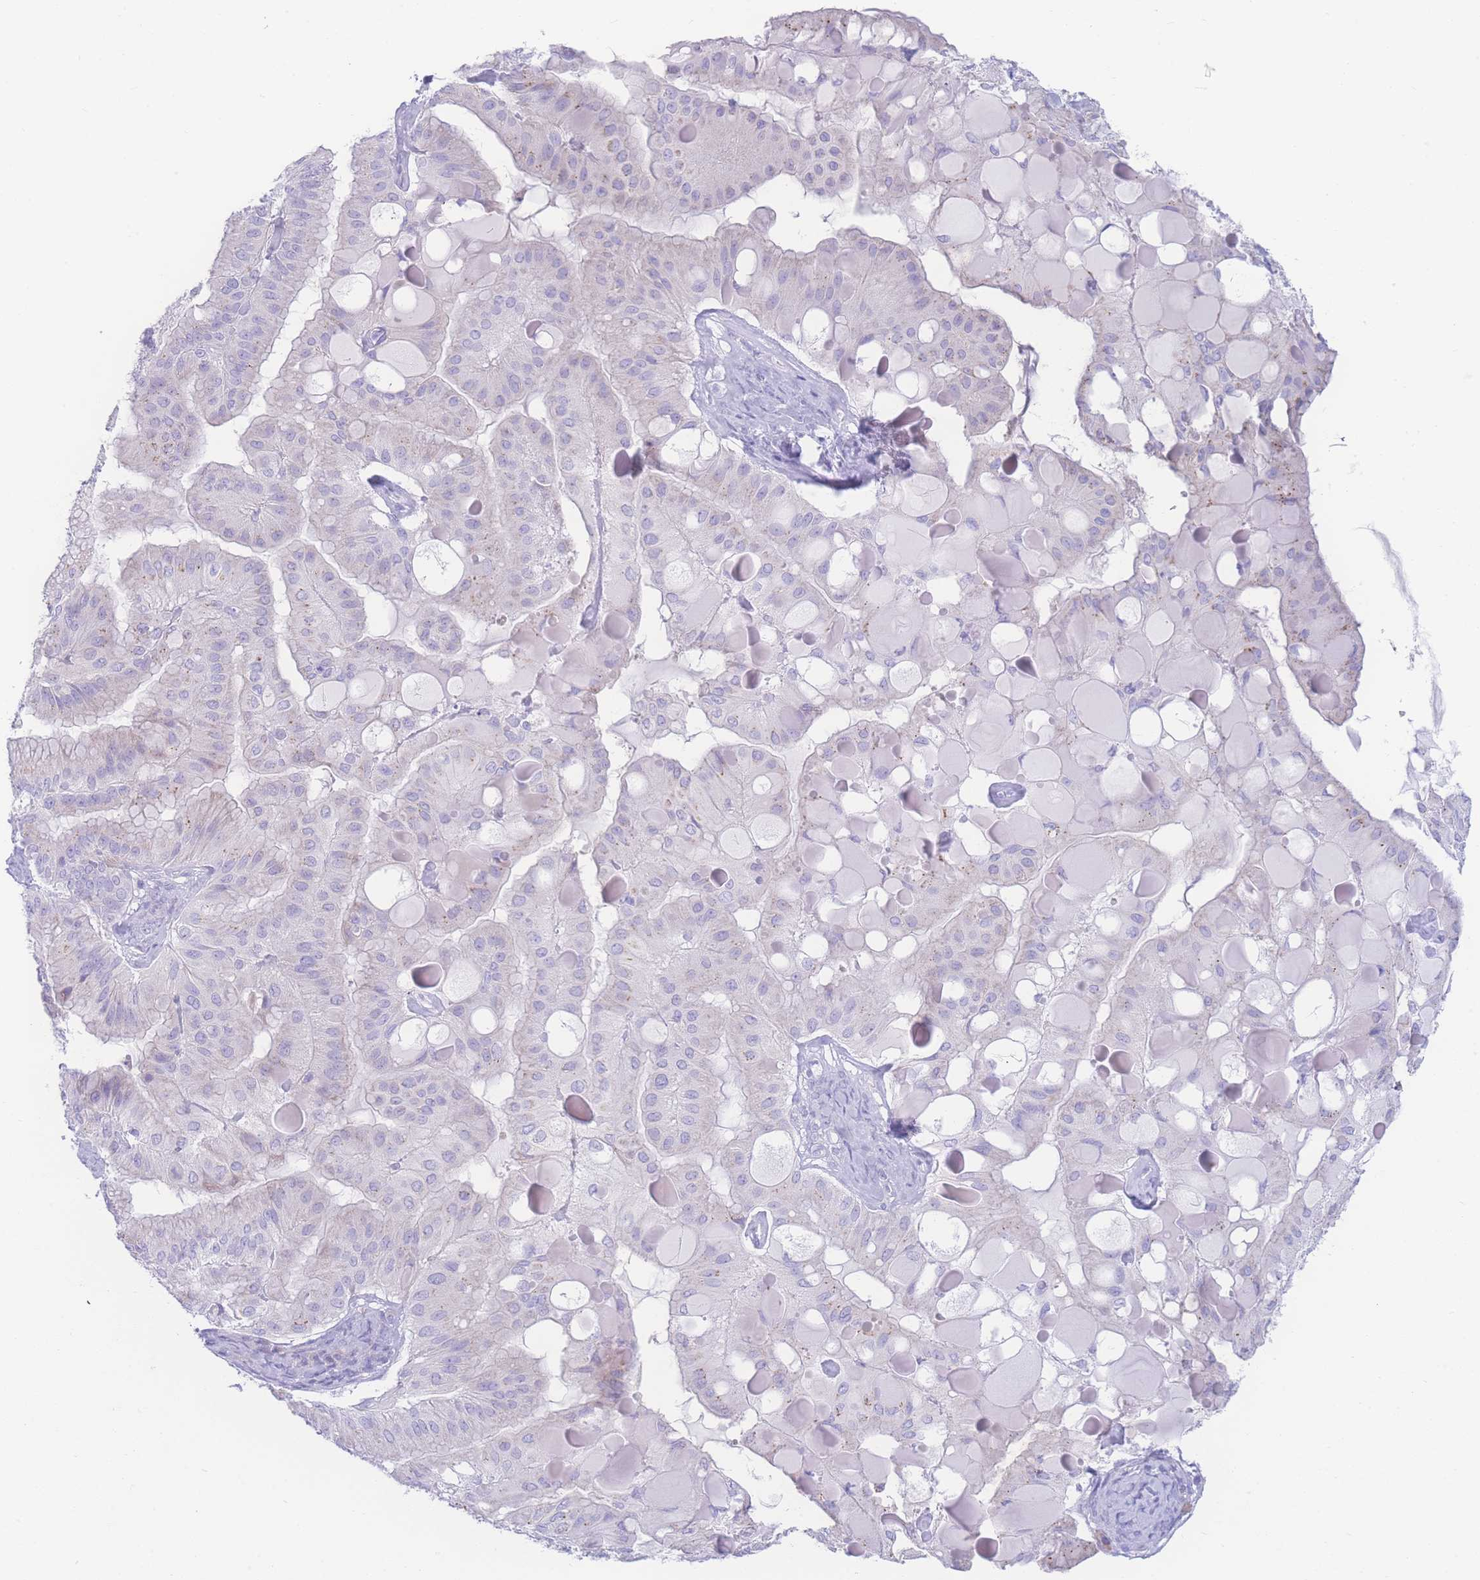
{"staining": {"intensity": "negative", "quantity": "none", "location": "none"}, "tissue": "ovarian cancer", "cell_type": "Tumor cells", "image_type": "cancer", "snomed": [{"axis": "morphology", "description": "Cystadenocarcinoma, mucinous, NOS"}, {"axis": "topography", "description": "Ovary"}], "caption": "DAB immunohistochemical staining of human ovarian mucinous cystadenocarcinoma displays no significant expression in tumor cells.", "gene": "NBEAL1", "patient": {"sex": "female", "age": 61}}